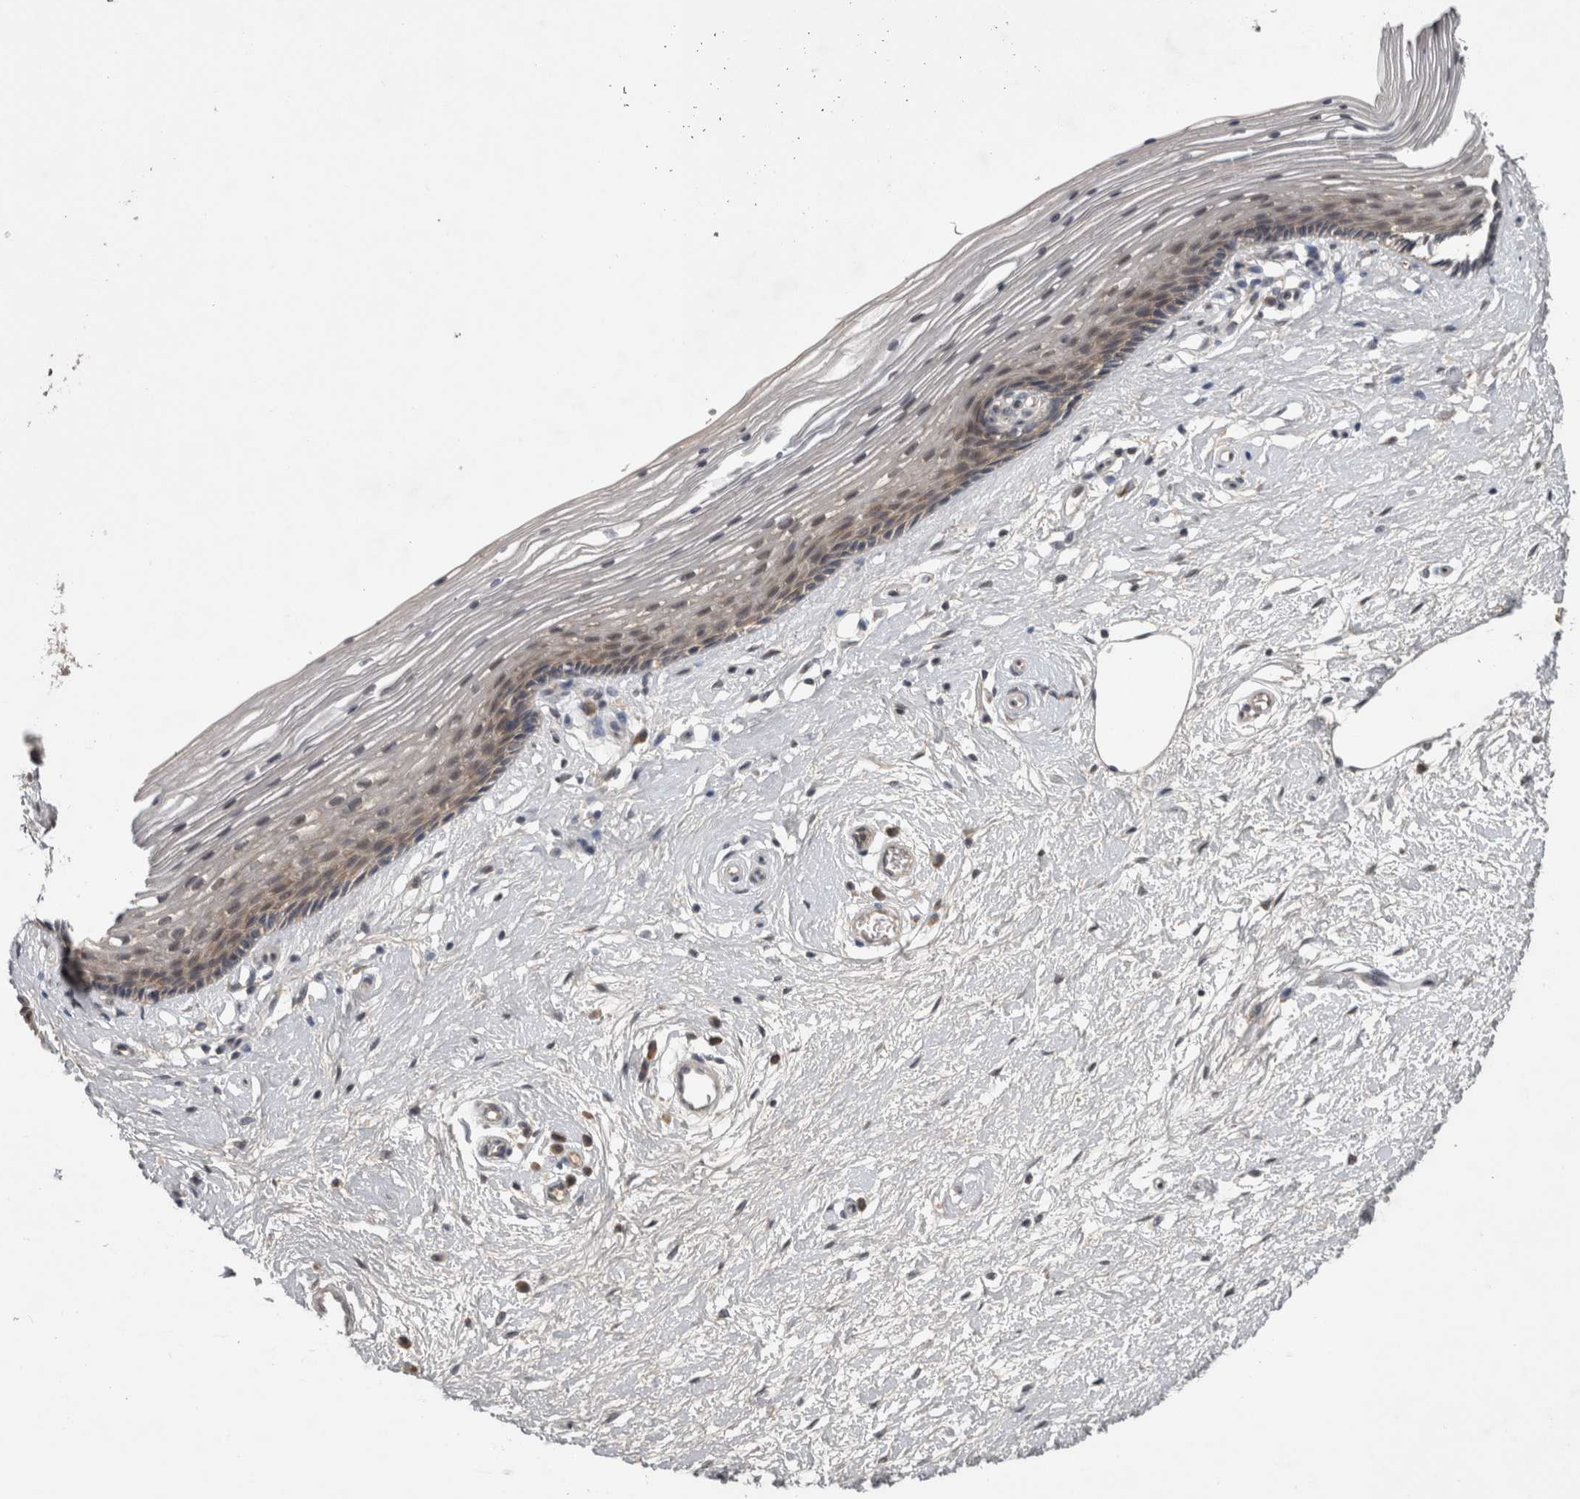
{"staining": {"intensity": "weak", "quantity": "25%-75%", "location": "cytoplasmic/membranous"}, "tissue": "vagina", "cell_type": "Squamous epithelial cells", "image_type": "normal", "snomed": [{"axis": "morphology", "description": "Normal tissue, NOS"}, {"axis": "topography", "description": "Vagina"}], "caption": "A low amount of weak cytoplasmic/membranous expression is appreciated in approximately 25%-75% of squamous epithelial cells in benign vagina.", "gene": "ZNF114", "patient": {"sex": "female", "age": 46}}